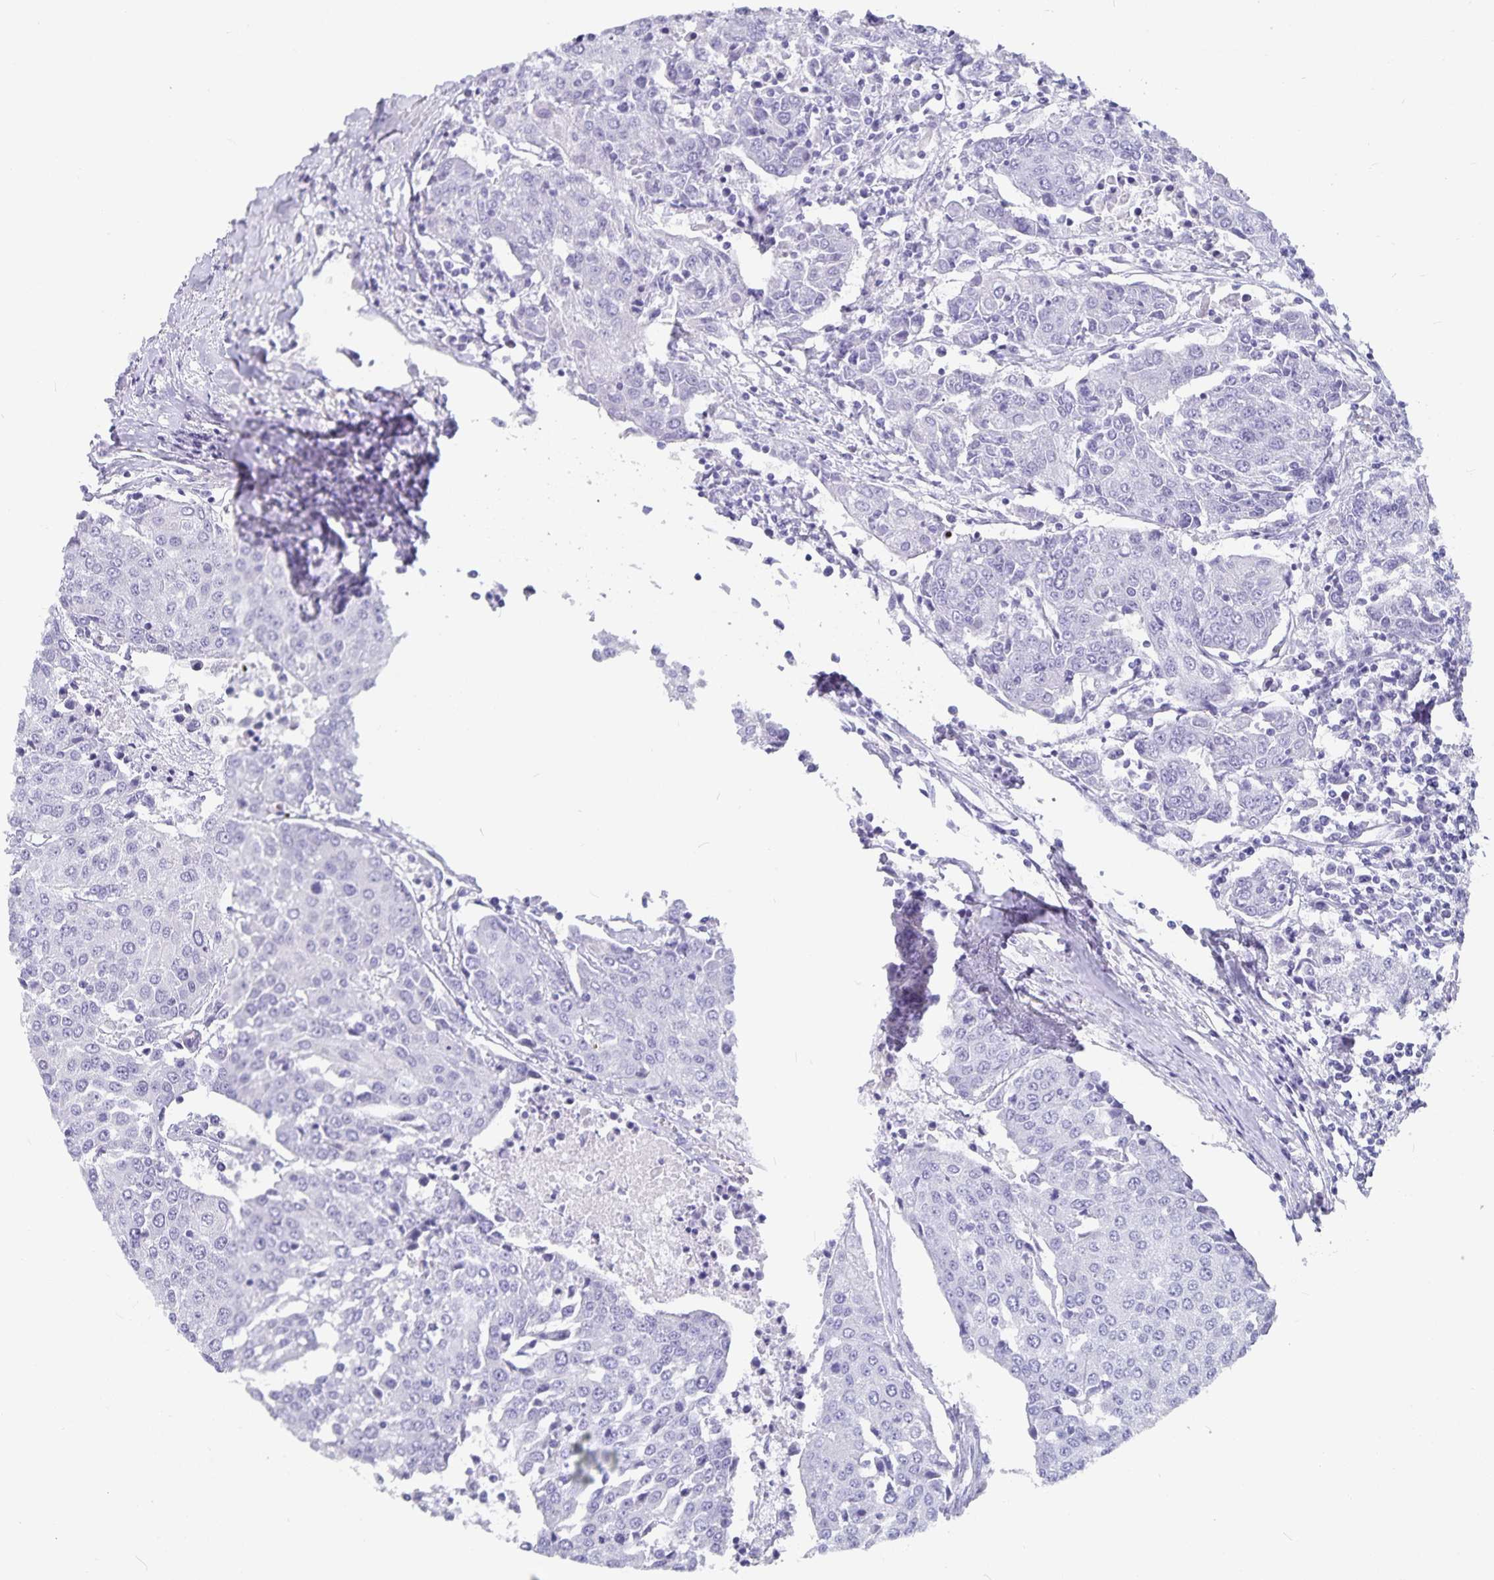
{"staining": {"intensity": "negative", "quantity": "none", "location": "none"}, "tissue": "urothelial cancer", "cell_type": "Tumor cells", "image_type": "cancer", "snomed": [{"axis": "morphology", "description": "Urothelial carcinoma, High grade"}, {"axis": "topography", "description": "Urinary bladder"}], "caption": "A photomicrograph of human high-grade urothelial carcinoma is negative for staining in tumor cells.", "gene": "PLAC1", "patient": {"sex": "female", "age": 85}}